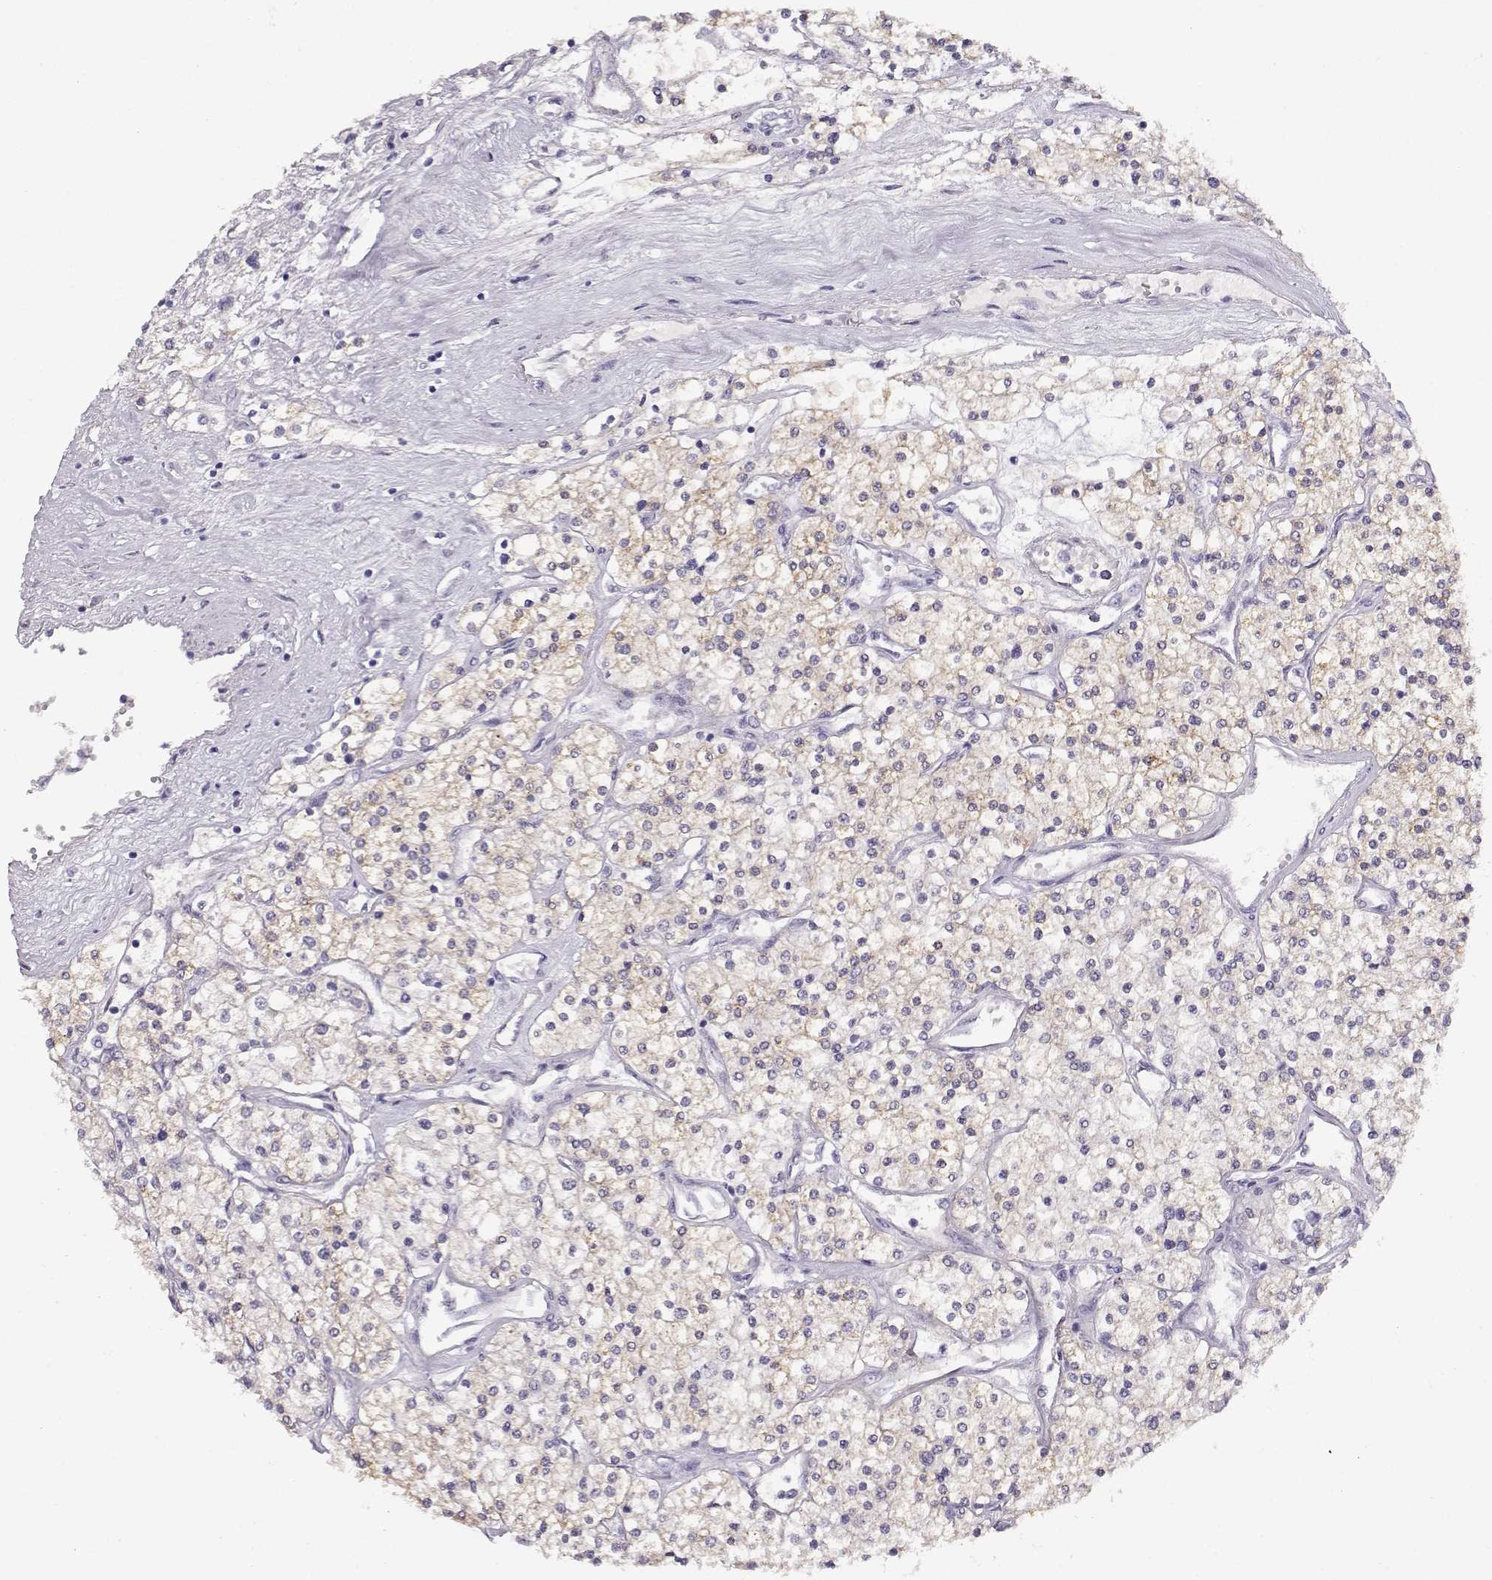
{"staining": {"intensity": "weak", "quantity": "25%-75%", "location": "cytoplasmic/membranous"}, "tissue": "renal cancer", "cell_type": "Tumor cells", "image_type": "cancer", "snomed": [{"axis": "morphology", "description": "Adenocarcinoma, NOS"}, {"axis": "topography", "description": "Kidney"}], "caption": "Human adenocarcinoma (renal) stained for a protein (brown) displays weak cytoplasmic/membranous positive staining in approximately 25%-75% of tumor cells.", "gene": "NDRG4", "patient": {"sex": "male", "age": 80}}